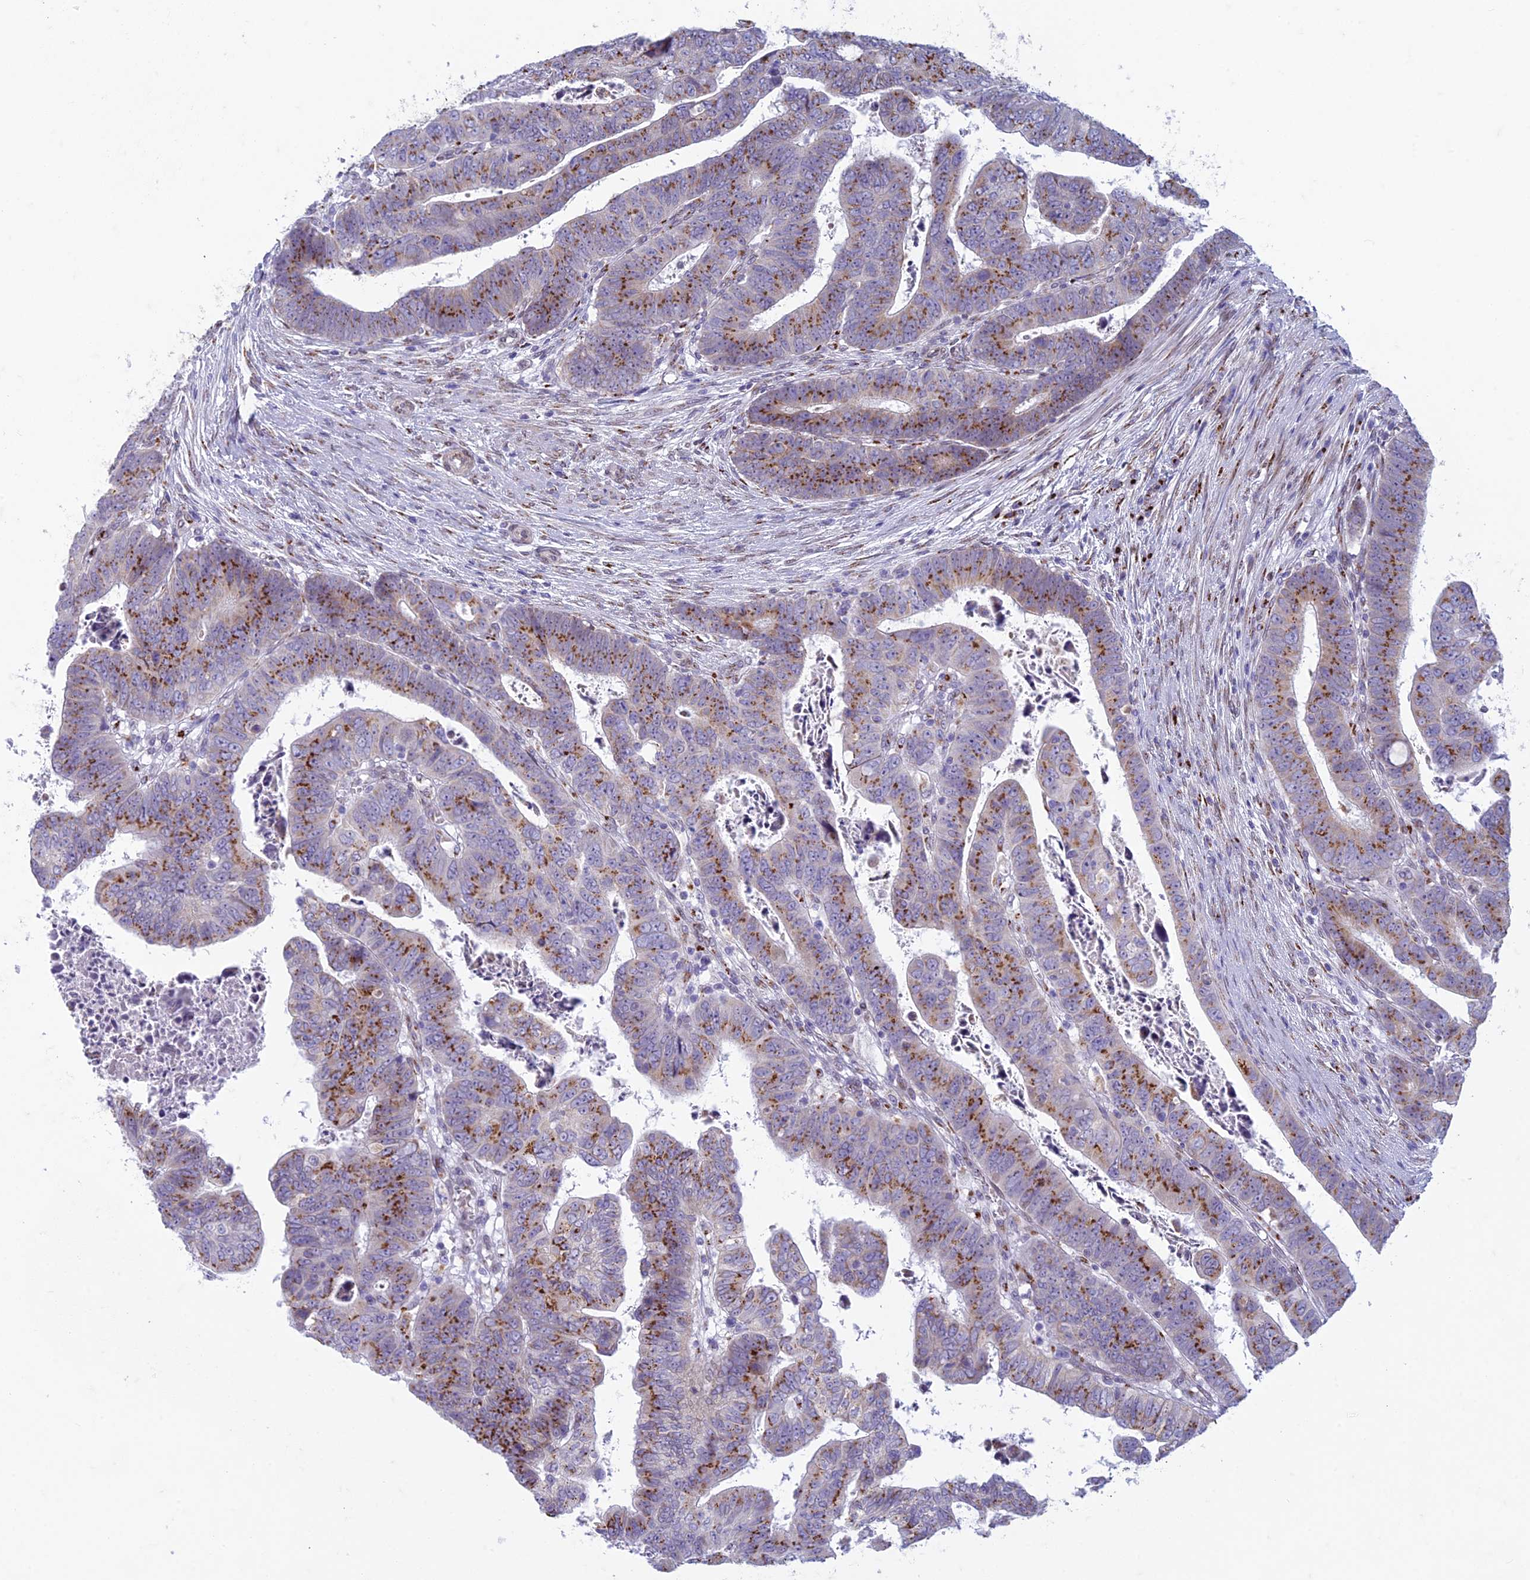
{"staining": {"intensity": "strong", "quantity": ">75%", "location": "cytoplasmic/membranous"}, "tissue": "colorectal cancer", "cell_type": "Tumor cells", "image_type": "cancer", "snomed": [{"axis": "morphology", "description": "Normal tissue, NOS"}, {"axis": "morphology", "description": "Adenocarcinoma, NOS"}, {"axis": "topography", "description": "Rectum"}], "caption": "Immunohistochemical staining of colorectal adenocarcinoma displays high levels of strong cytoplasmic/membranous protein expression in about >75% of tumor cells.", "gene": "FAM3C", "patient": {"sex": "female", "age": 65}}